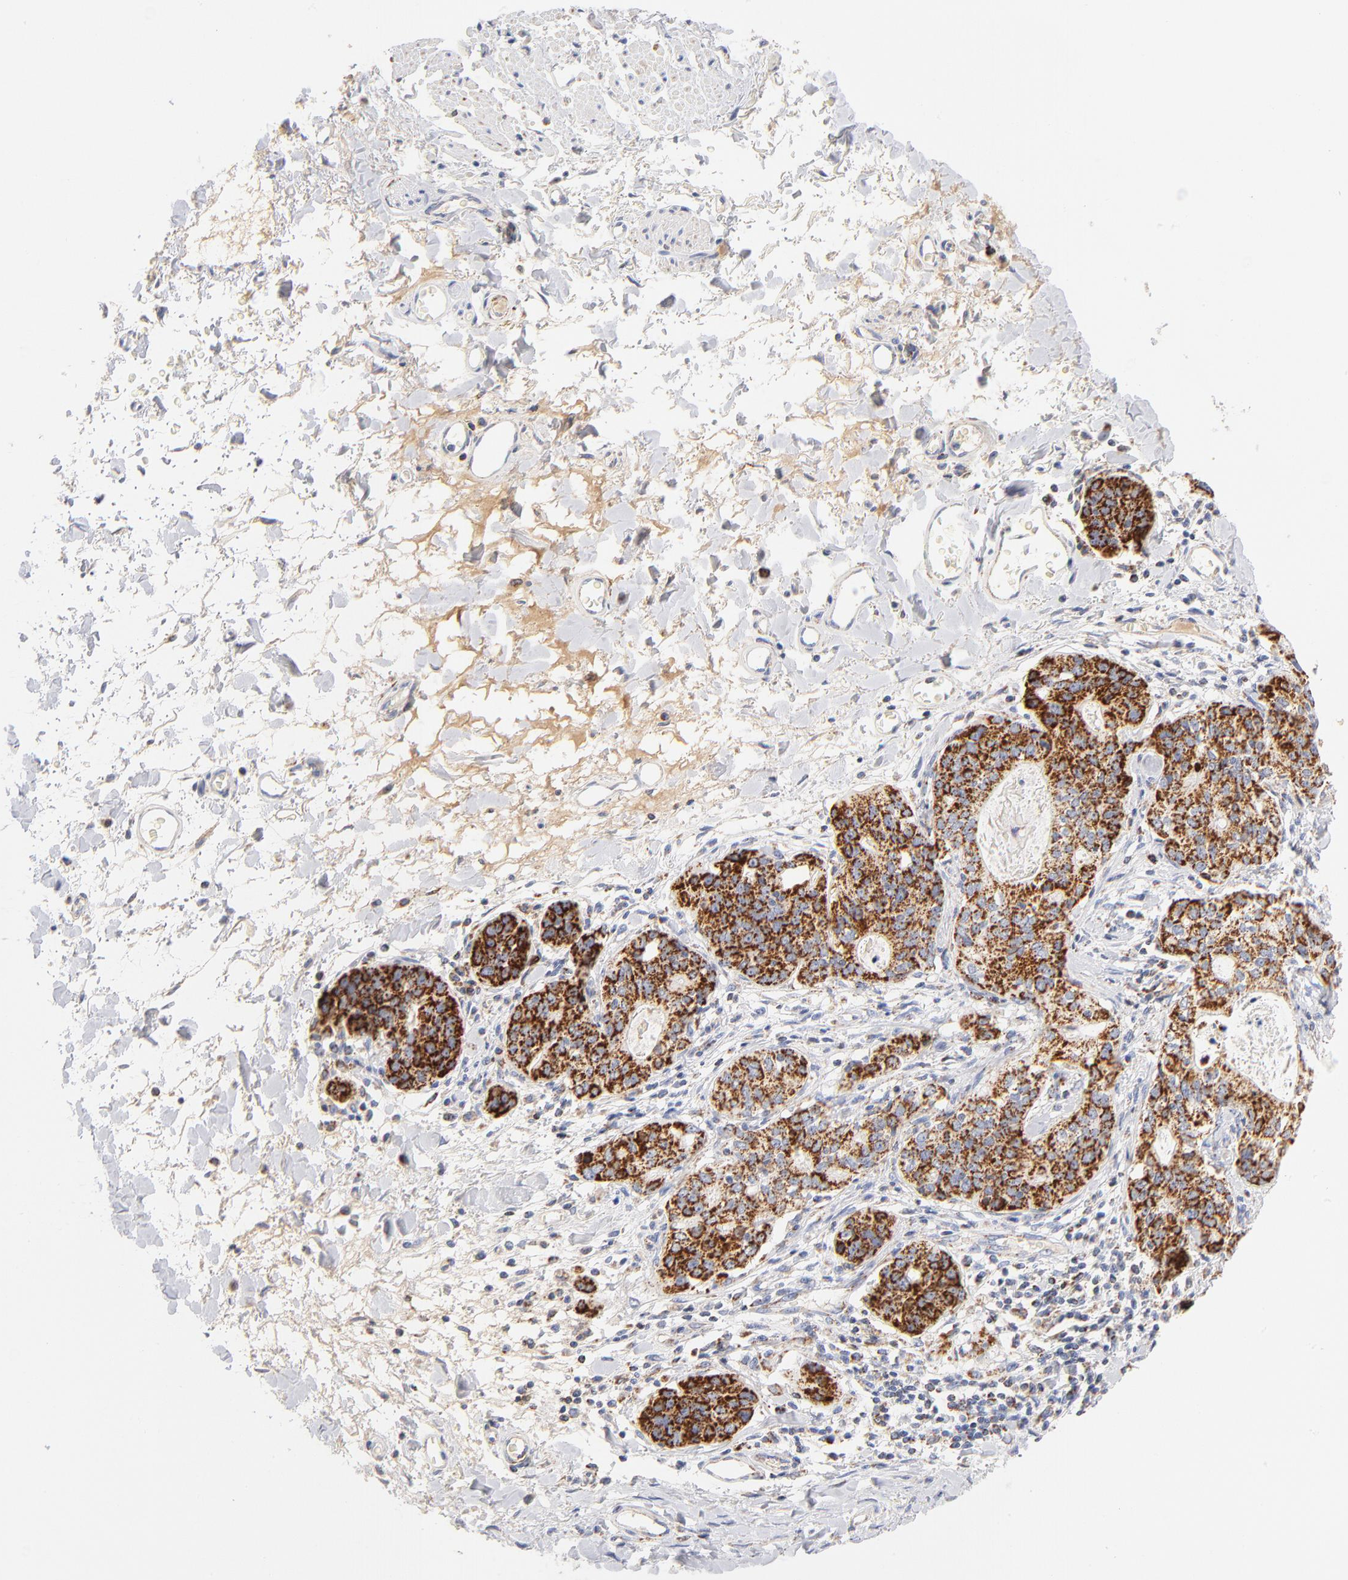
{"staining": {"intensity": "strong", "quantity": ">75%", "location": "cytoplasmic/membranous"}, "tissue": "stomach cancer", "cell_type": "Tumor cells", "image_type": "cancer", "snomed": [{"axis": "morphology", "description": "Adenocarcinoma, NOS"}, {"axis": "topography", "description": "Esophagus"}, {"axis": "topography", "description": "Stomach"}], "caption": "Immunohistochemistry (IHC) photomicrograph of stomach cancer (adenocarcinoma) stained for a protein (brown), which displays high levels of strong cytoplasmic/membranous staining in about >75% of tumor cells.", "gene": "DLAT", "patient": {"sex": "male", "age": 74}}